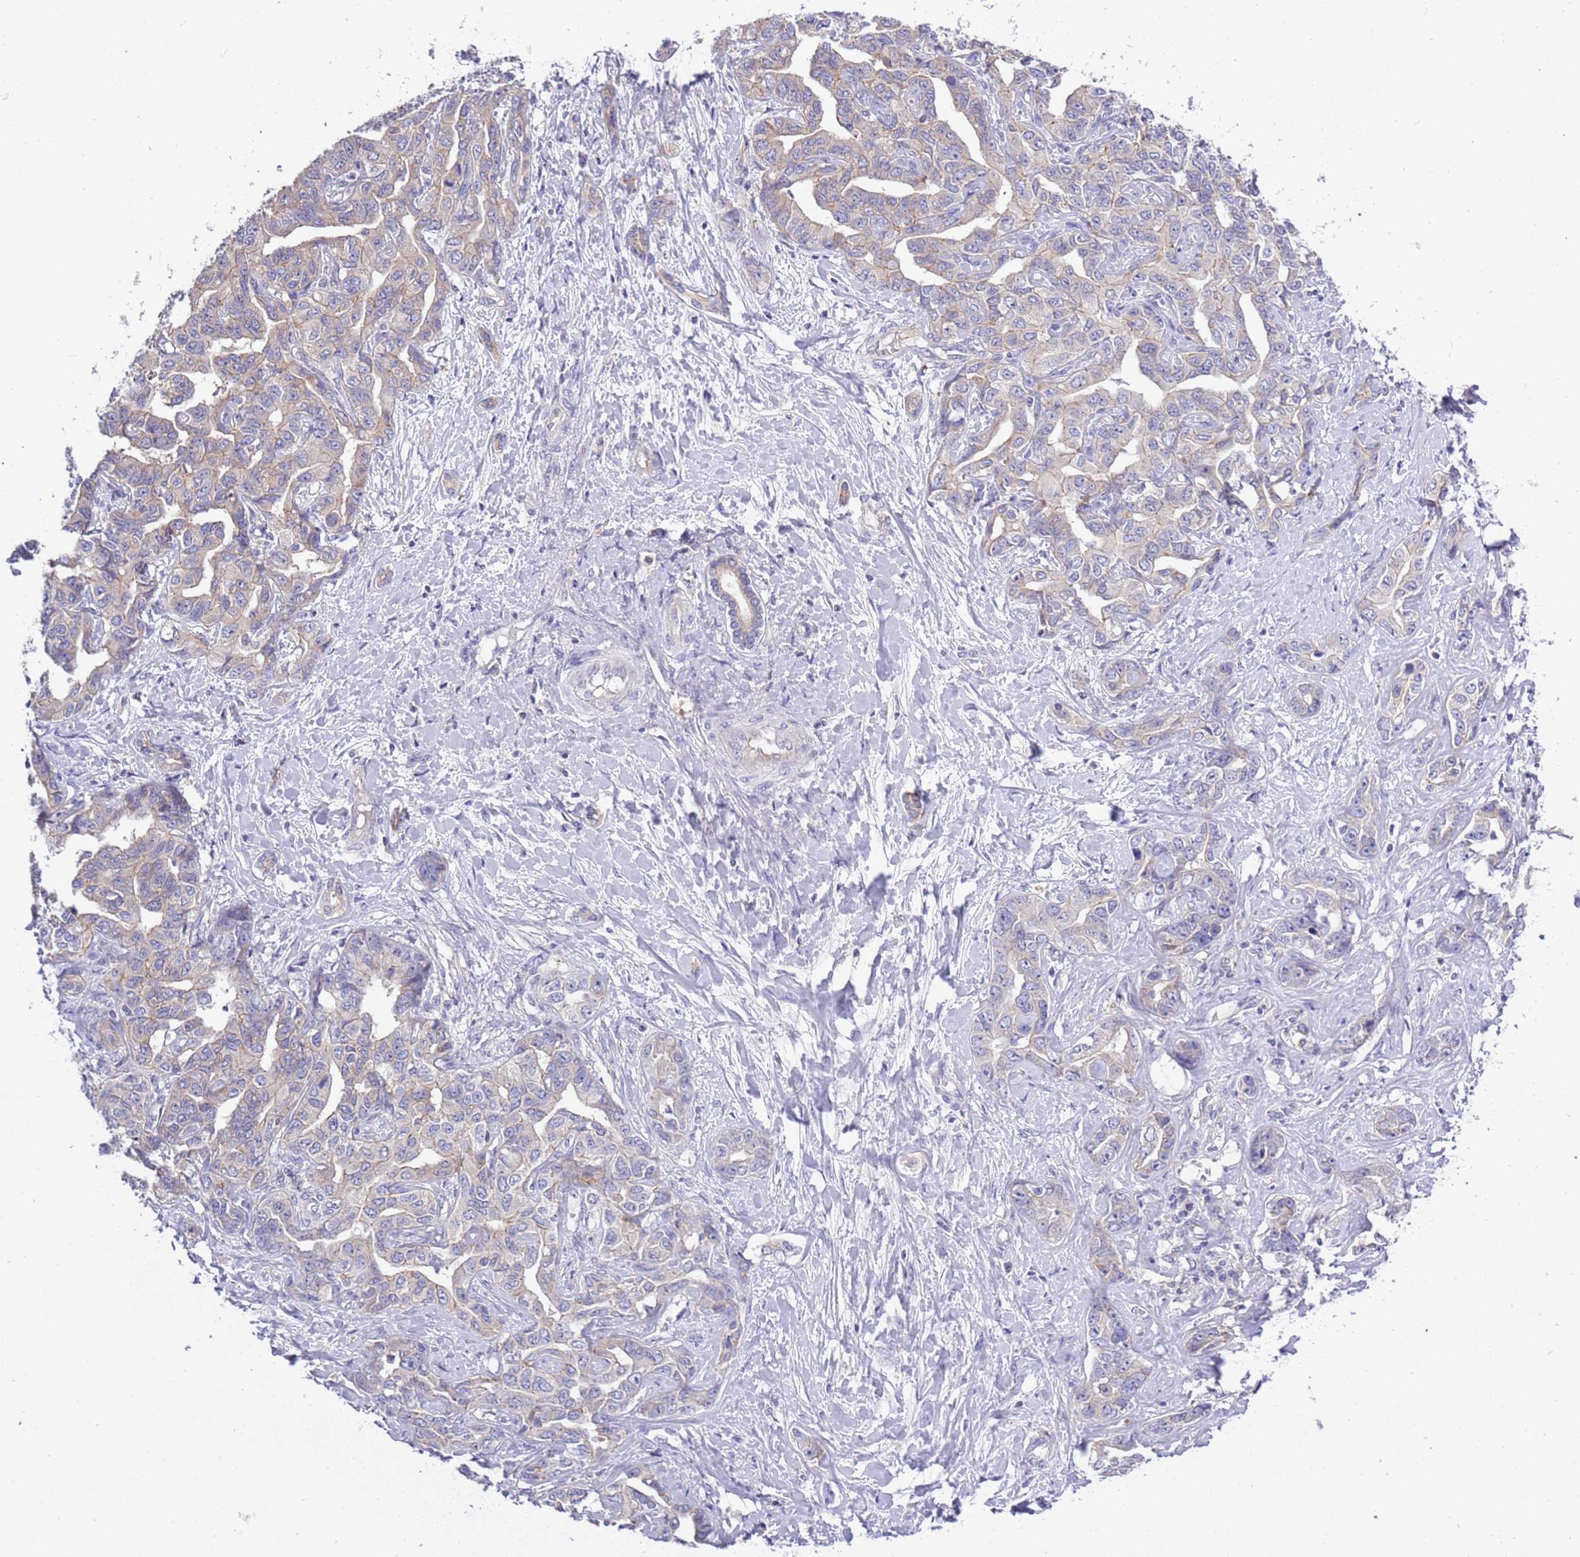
{"staining": {"intensity": "weak", "quantity": "<25%", "location": "cytoplasmic/membranous"}, "tissue": "liver cancer", "cell_type": "Tumor cells", "image_type": "cancer", "snomed": [{"axis": "morphology", "description": "Cholangiocarcinoma"}, {"axis": "topography", "description": "Liver"}], "caption": "Liver cholangiocarcinoma was stained to show a protein in brown. There is no significant positivity in tumor cells.", "gene": "STIP1", "patient": {"sex": "male", "age": 59}}